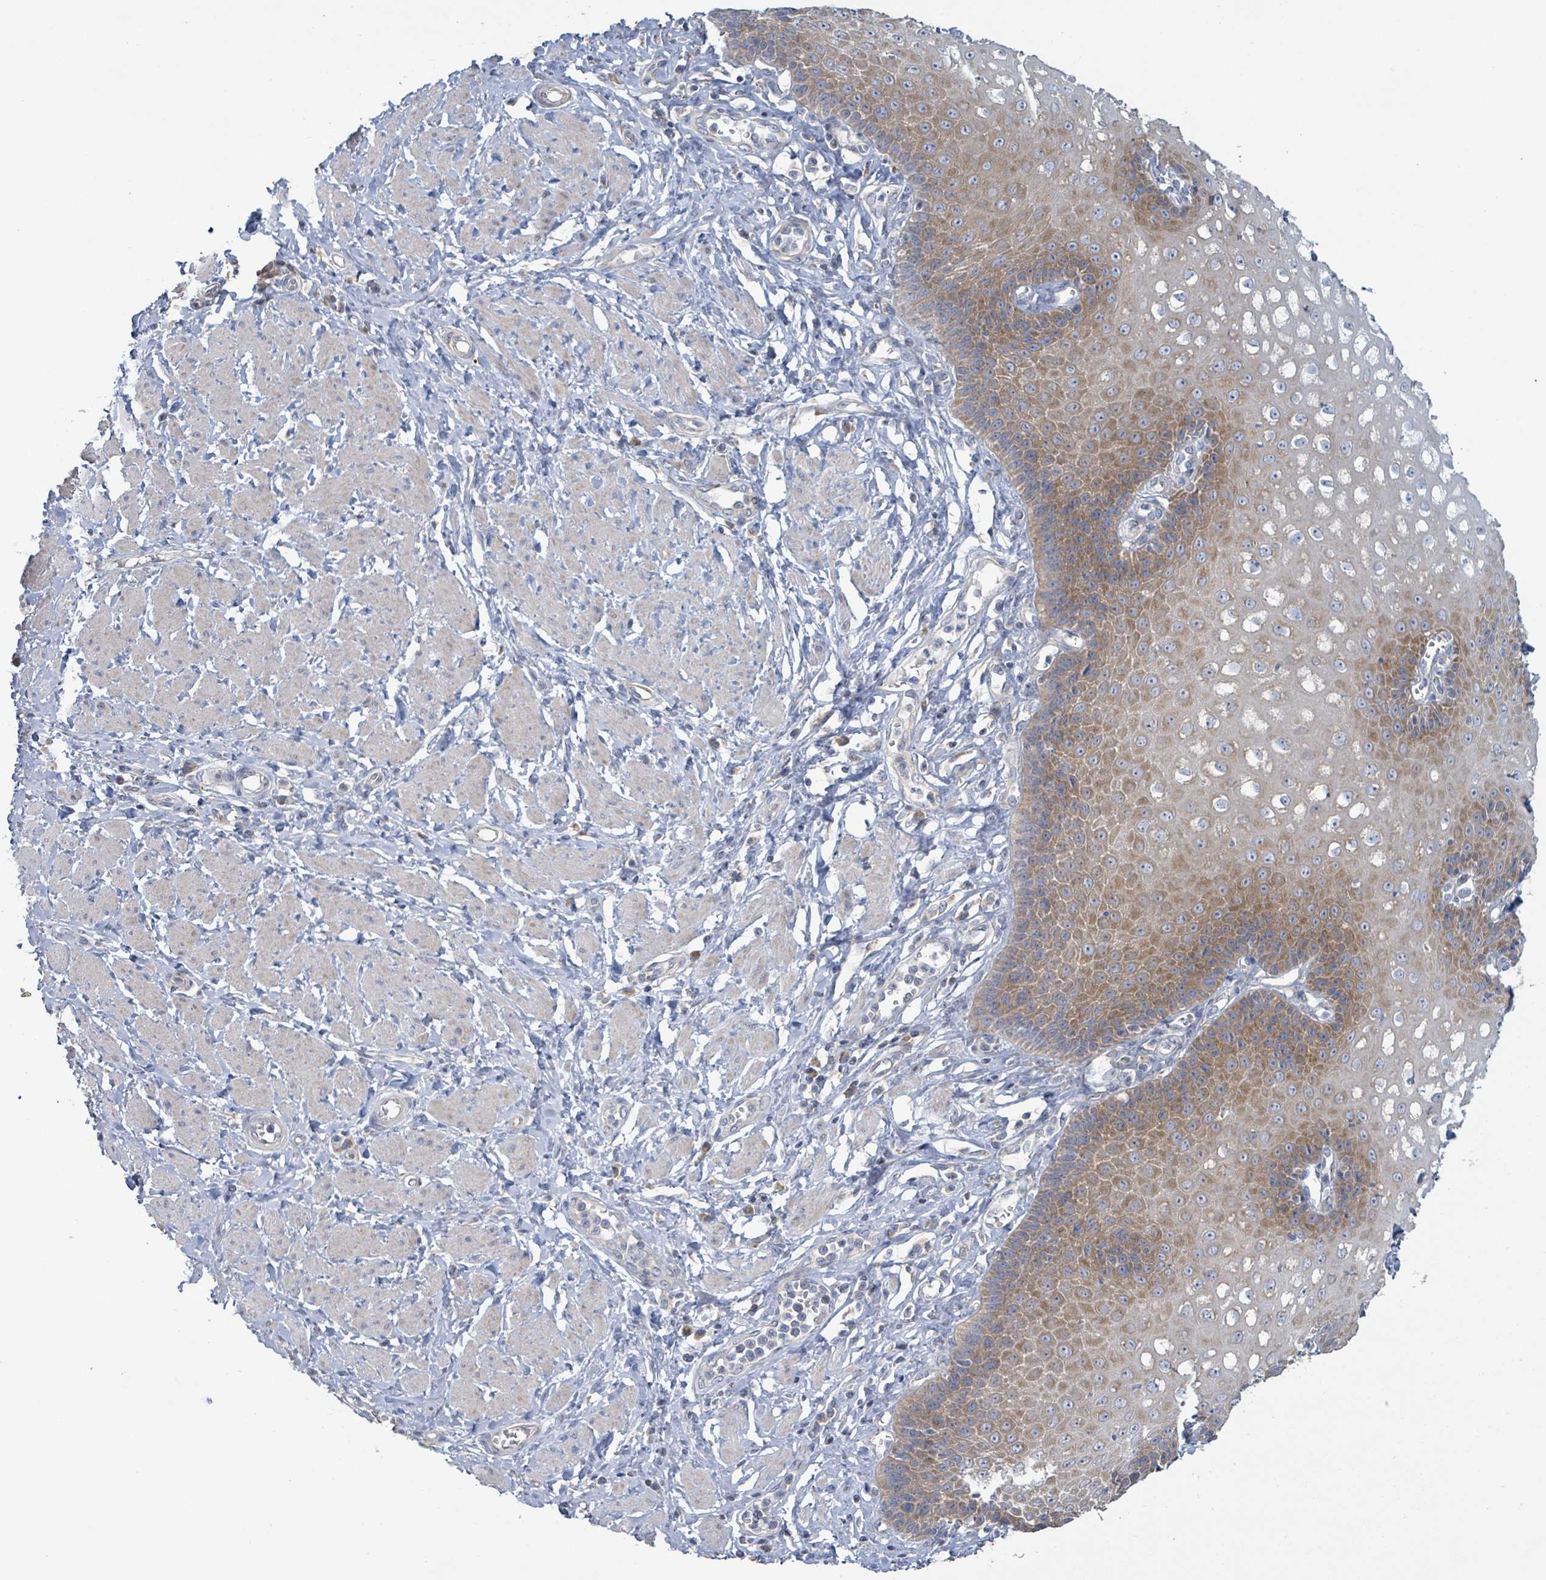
{"staining": {"intensity": "moderate", "quantity": "25%-75%", "location": "cytoplasmic/membranous"}, "tissue": "esophagus", "cell_type": "Squamous epithelial cells", "image_type": "normal", "snomed": [{"axis": "morphology", "description": "Normal tissue, NOS"}, {"axis": "topography", "description": "Esophagus"}], "caption": "Protein staining shows moderate cytoplasmic/membranous expression in about 25%-75% of squamous epithelial cells in benign esophagus.", "gene": "RPL32", "patient": {"sex": "male", "age": 67}}